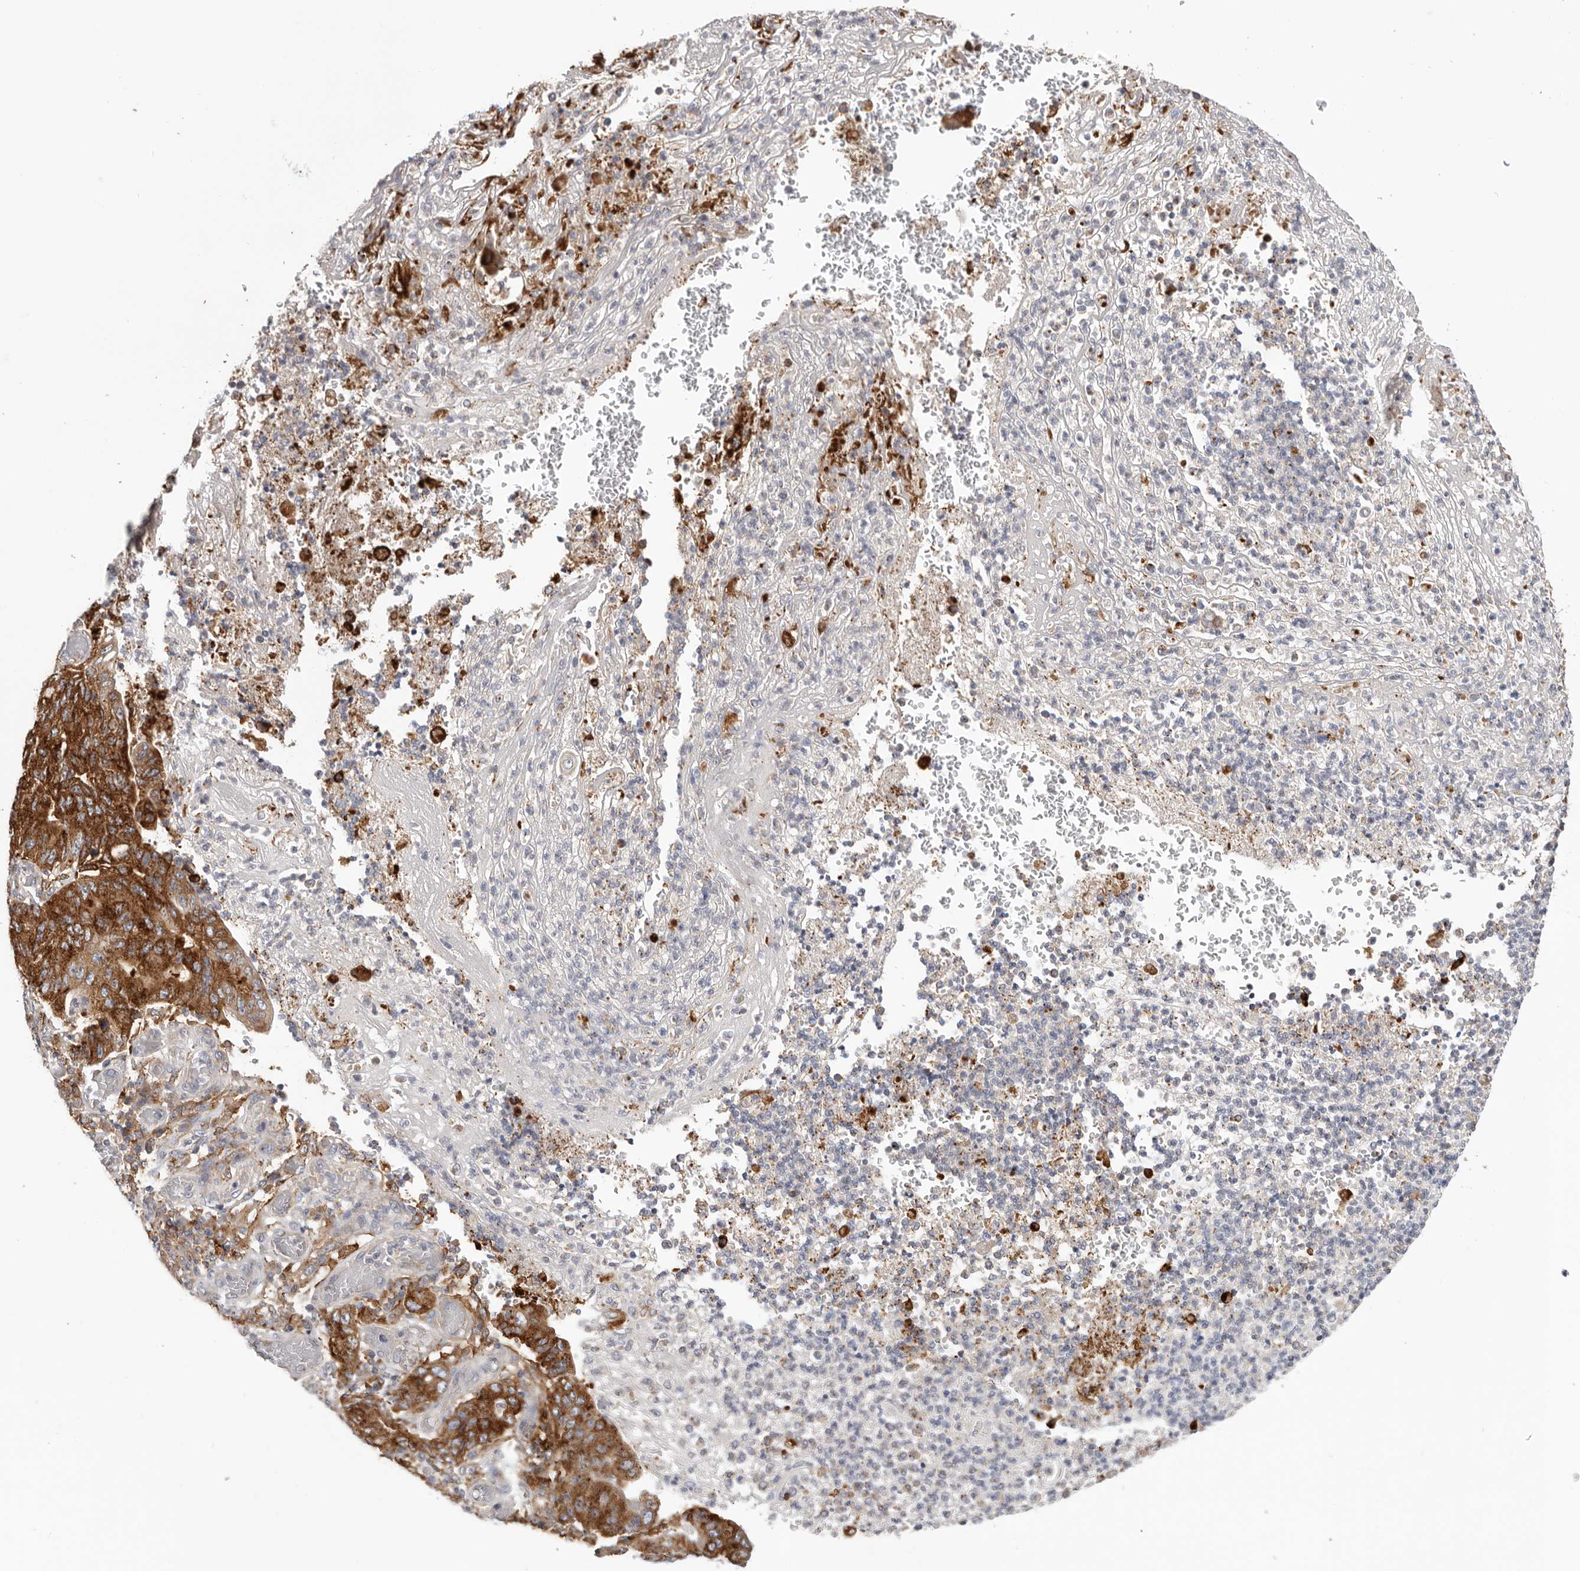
{"staining": {"intensity": "strong", "quantity": ">75%", "location": "cytoplasmic/membranous"}, "tissue": "stomach cancer", "cell_type": "Tumor cells", "image_type": "cancer", "snomed": [{"axis": "morphology", "description": "Adenocarcinoma, NOS"}, {"axis": "topography", "description": "Stomach"}], "caption": "Immunohistochemical staining of human stomach adenocarcinoma exhibits high levels of strong cytoplasmic/membranous protein staining in about >75% of tumor cells.", "gene": "TFRC", "patient": {"sex": "female", "age": 73}}